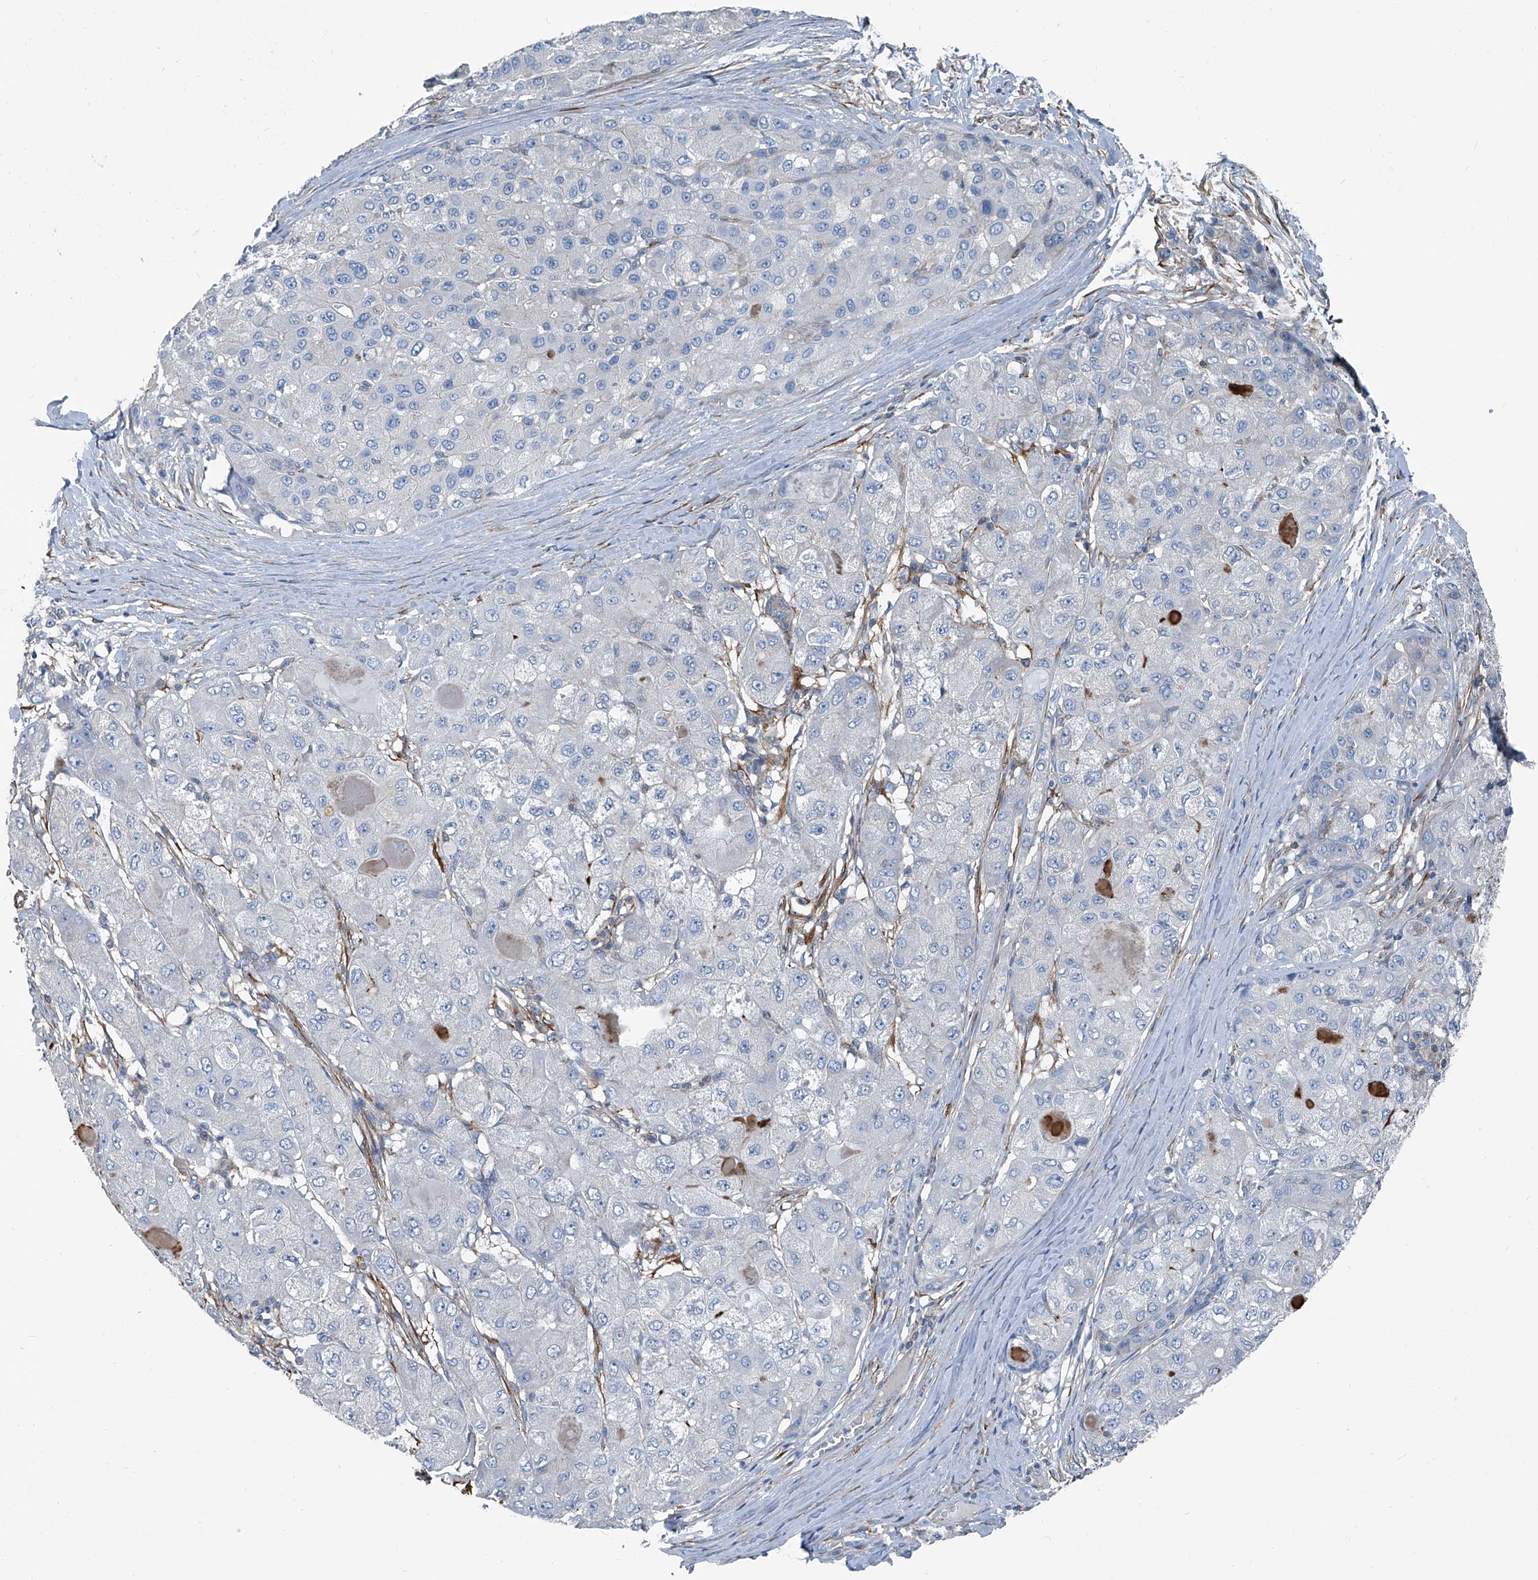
{"staining": {"intensity": "negative", "quantity": "none", "location": "none"}, "tissue": "liver cancer", "cell_type": "Tumor cells", "image_type": "cancer", "snomed": [{"axis": "morphology", "description": "Carcinoma, Hepatocellular, NOS"}, {"axis": "topography", "description": "Liver"}], "caption": "This is a histopathology image of immunohistochemistry staining of liver hepatocellular carcinoma, which shows no expression in tumor cells.", "gene": "SEPTIN7", "patient": {"sex": "male", "age": 80}}